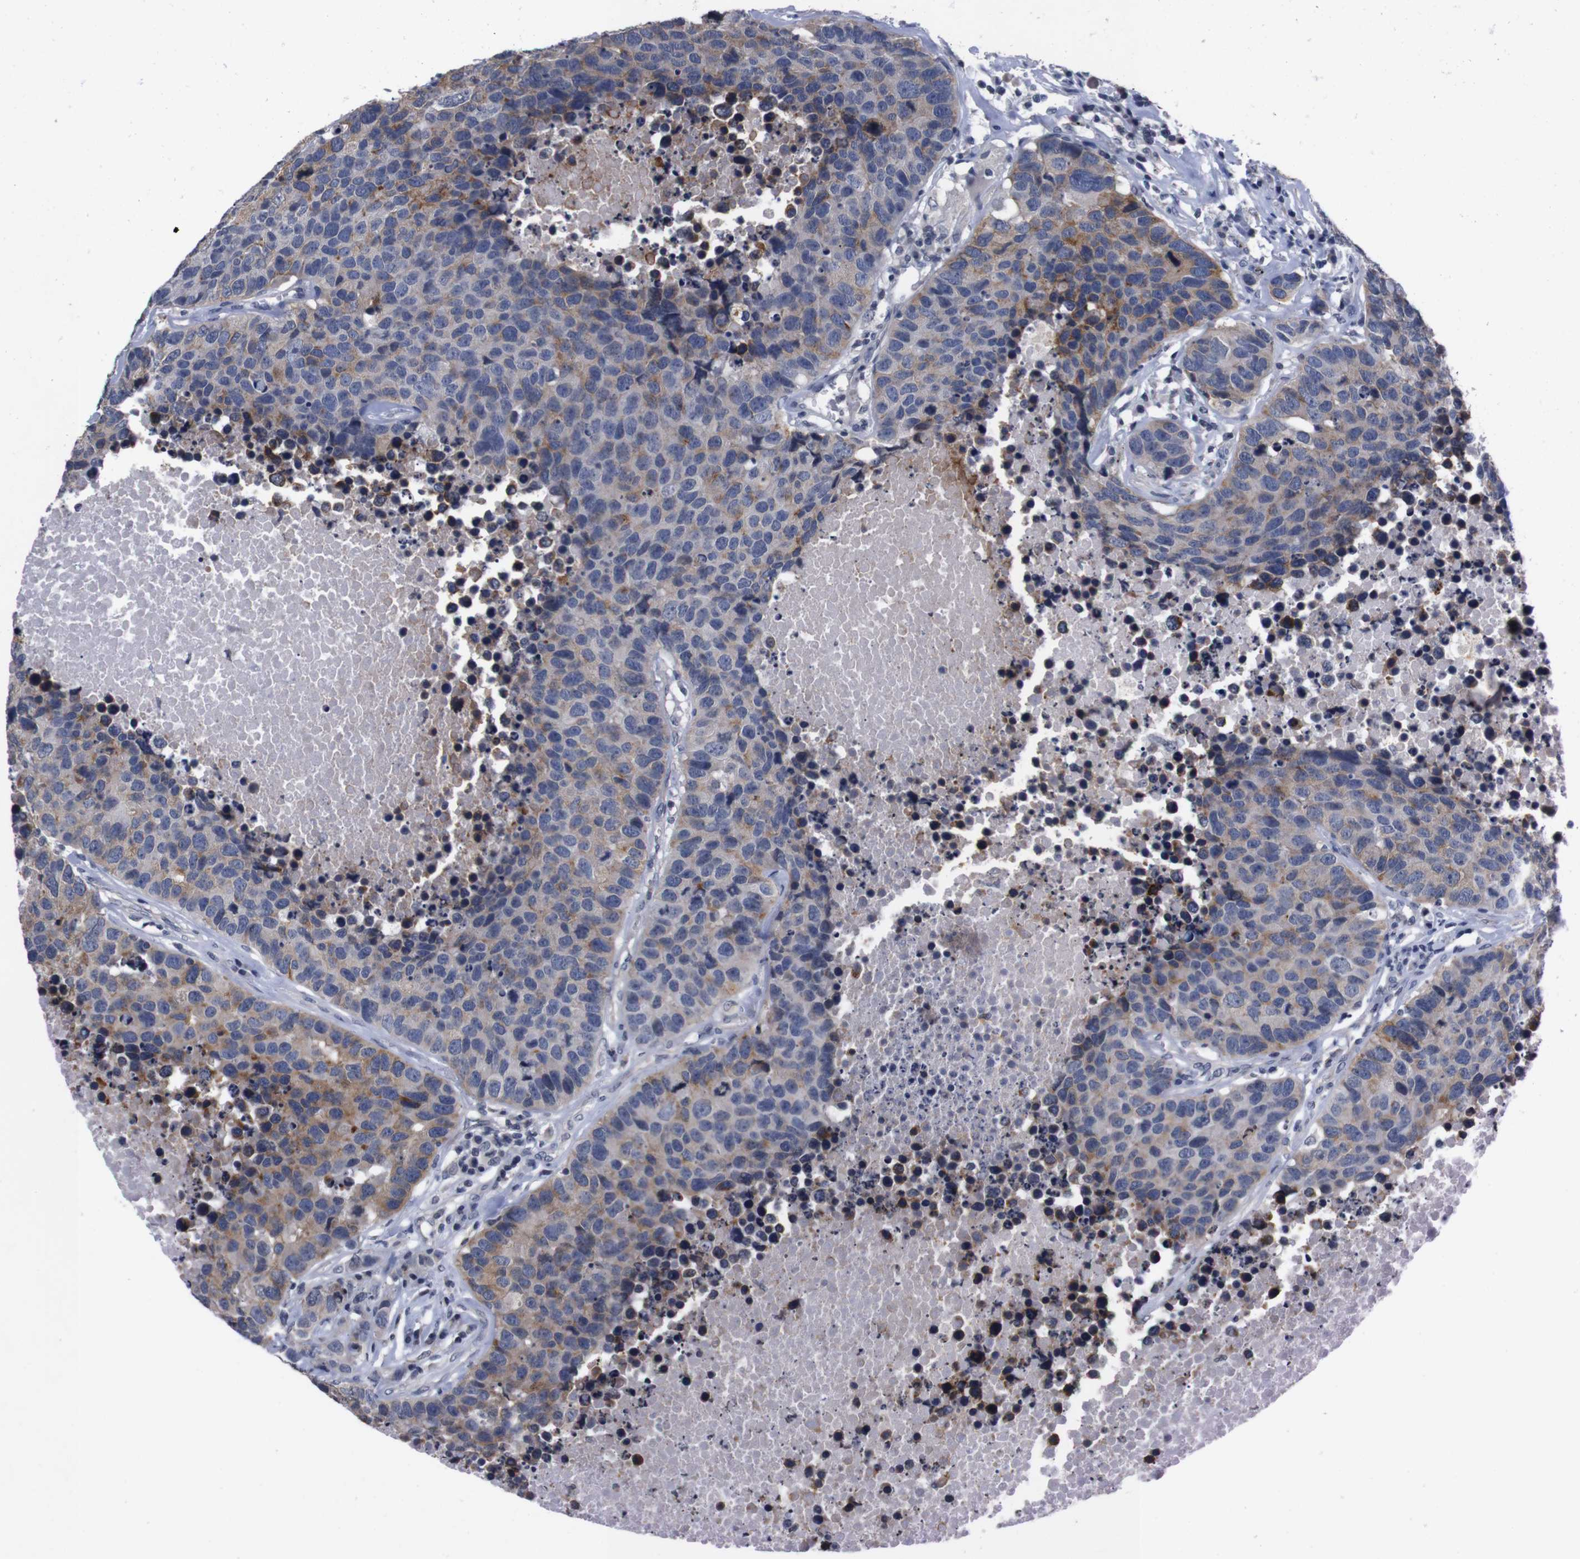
{"staining": {"intensity": "moderate", "quantity": "<25%", "location": "cytoplasmic/membranous"}, "tissue": "carcinoid", "cell_type": "Tumor cells", "image_type": "cancer", "snomed": [{"axis": "morphology", "description": "Carcinoid, malignant, NOS"}, {"axis": "topography", "description": "Lung"}], "caption": "Moderate cytoplasmic/membranous protein staining is appreciated in about <25% of tumor cells in malignant carcinoid. The staining is performed using DAB brown chromogen to label protein expression. The nuclei are counter-stained blue using hematoxylin.", "gene": "TNFRSF21", "patient": {"sex": "male", "age": 60}}